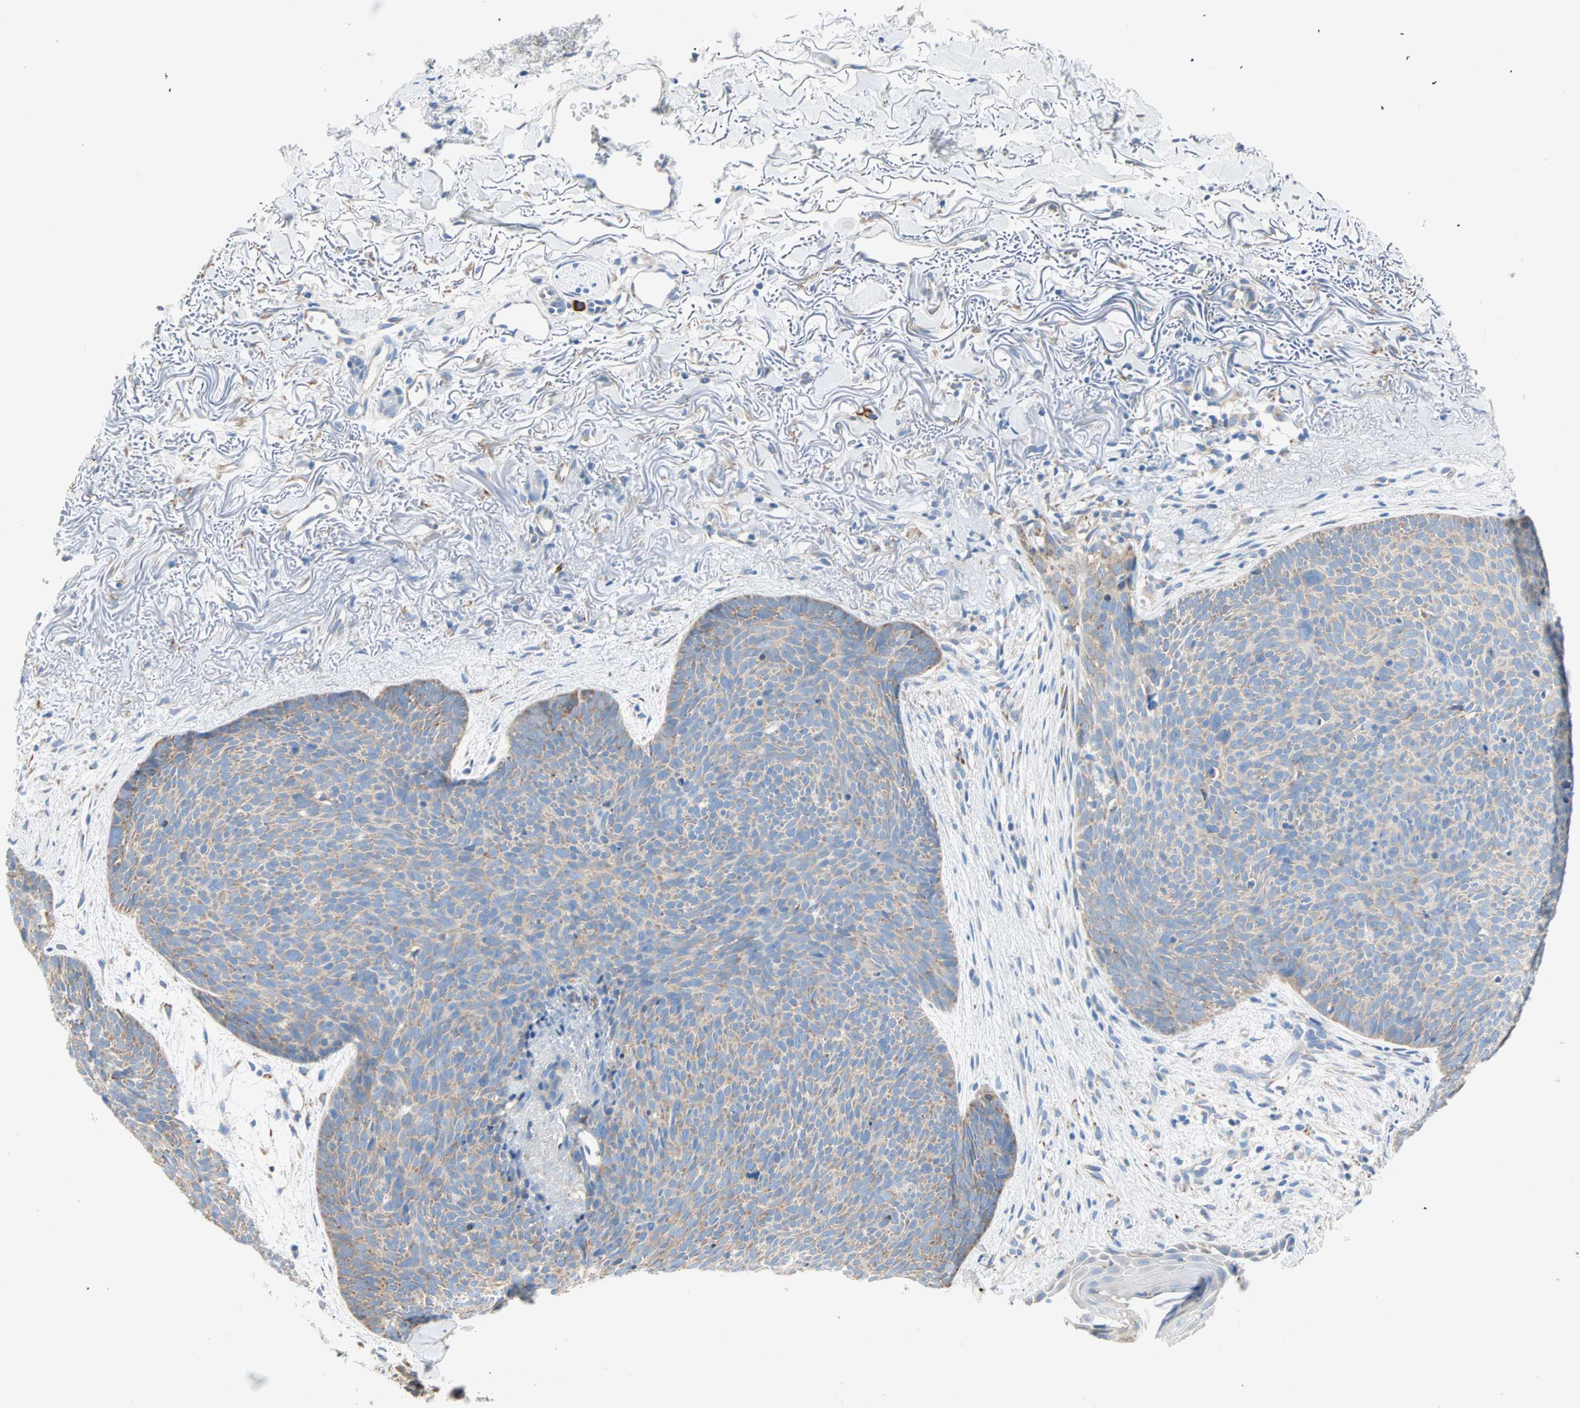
{"staining": {"intensity": "moderate", "quantity": ">75%", "location": "cytoplasmic/membranous"}, "tissue": "skin cancer", "cell_type": "Tumor cells", "image_type": "cancer", "snomed": [{"axis": "morphology", "description": "Normal tissue, NOS"}, {"axis": "morphology", "description": "Basal cell carcinoma"}, {"axis": "topography", "description": "Skin"}], "caption": "Immunohistochemistry (DAB) staining of human skin basal cell carcinoma shows moderate cytoplasmic/membranous protein positivity in about >75% of tumor cells.", "gene": "PLCXD1", "patient": {"sex": "female", "age": 70}}